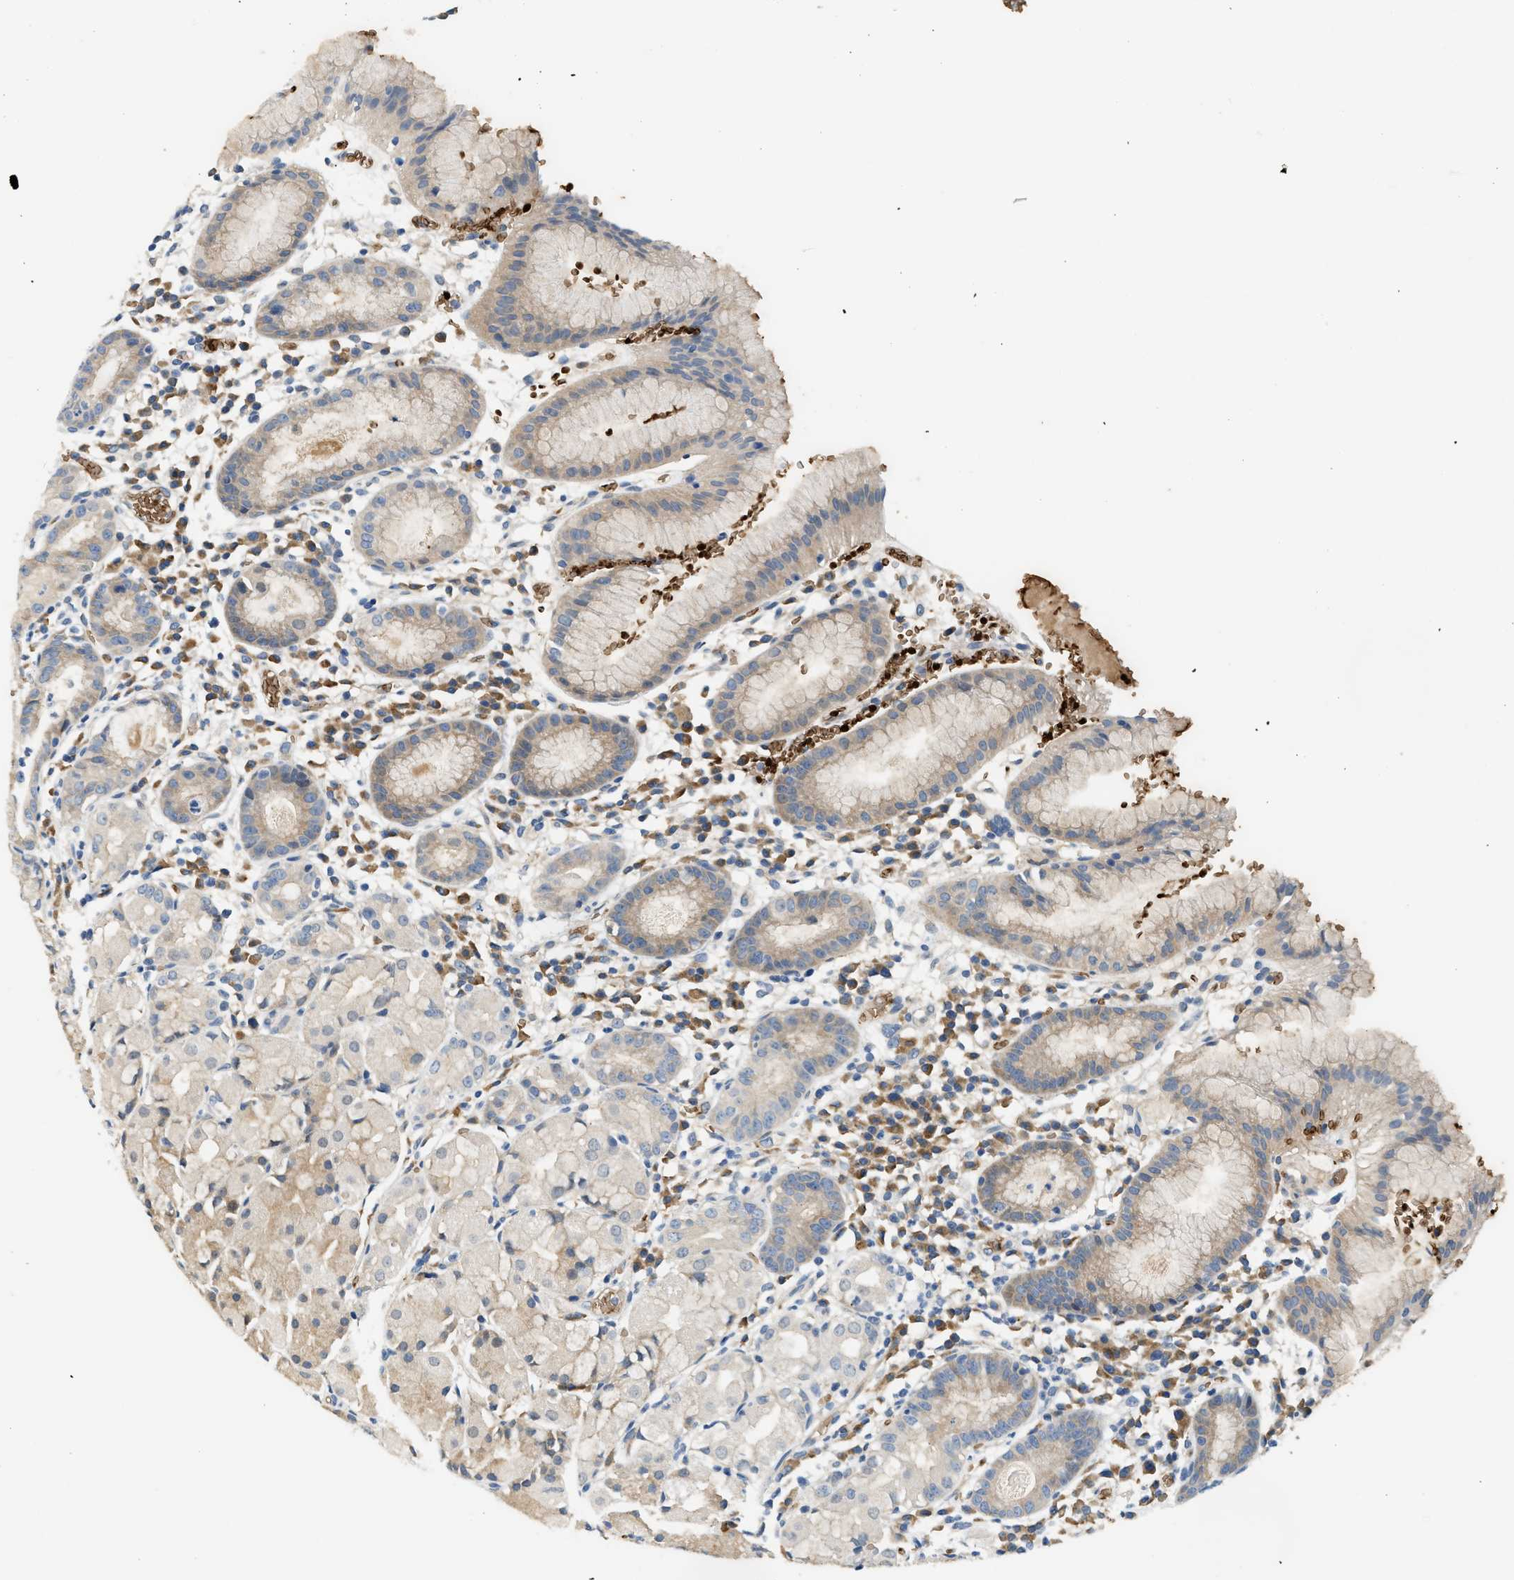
{"staining": {"intensity": "weak", "quantity": ">75%", "location": "cytoplasmic/membranous"}, "tissue": "stomach", "cell_type": "Glandular cells", "image_type": "normal", "snomed": [{"axis": "morphology", "description": "Normal tissue, NOS"}, {"axis": "topography", "description": "Stomach"}, {"axis": "topography", "description": "Stomach, lower"}], "caption": "This image reveals immunohistochemistry staining of normal human stomach, with low weak cytoplasmic/membranous staining in about >75% of glandular cells.", "gene": "CYTH2", "patient": {"sex": "female", "age": 75}}